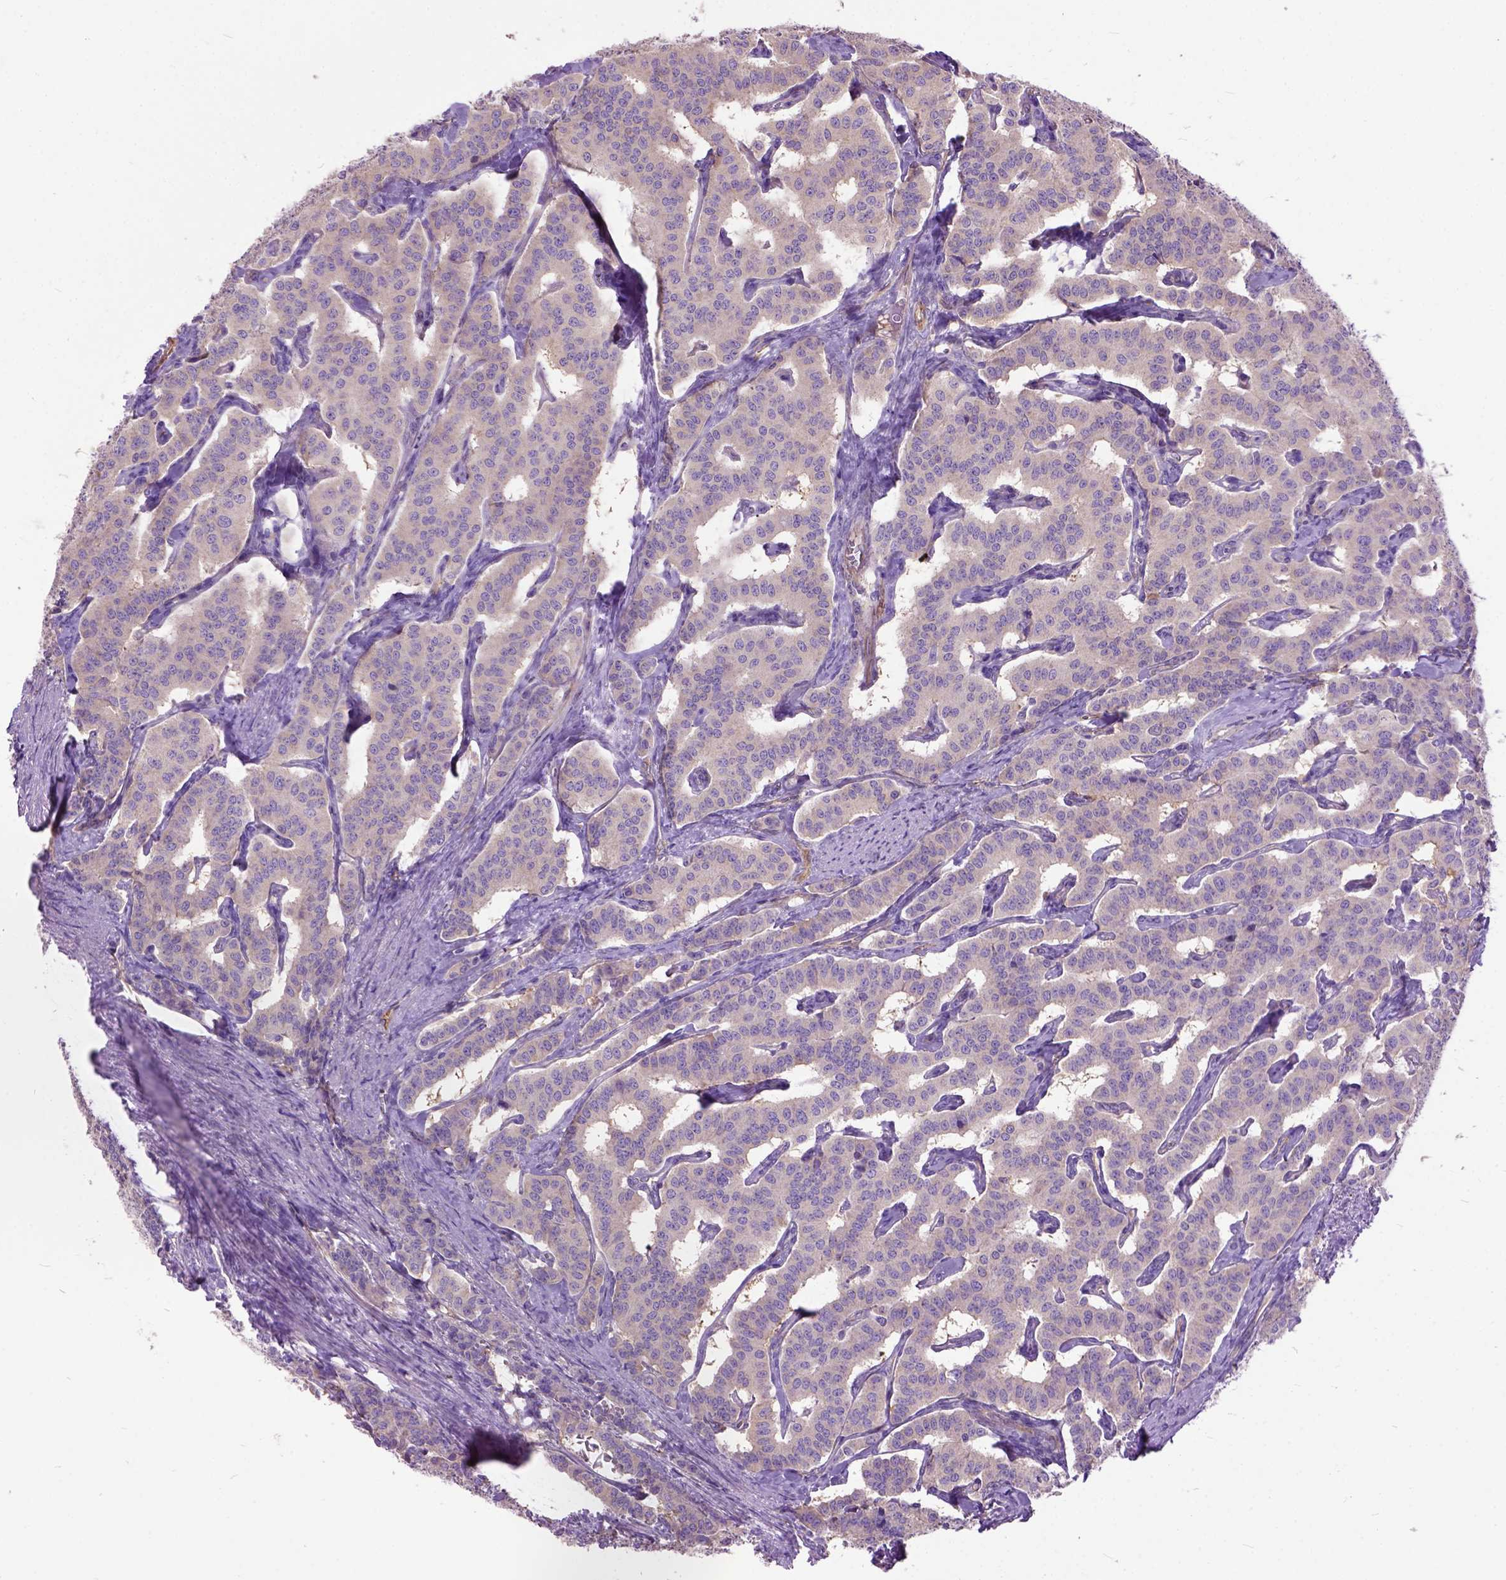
{"staining": {"intensity": "weak", "quantity": "25%-75%", "location": "cytoplasmic/membranous"}, "tissue": "carcinoid", "cell_type": "Tumor cells", "image_type": "cancer", "snomed": [{"axis": "morphology", "description": "Carcinoid, malignant, NOS"}, {"axis": "topography", "description": "Lung"}], "caption": "The micrograph shows staining of carcinoid, revealing weak cytoplasmic/membranous protein expression (brown color) within tumor cells.", "gene": "SEMA4F", "patient": {"sex": "female", "age": 46}}